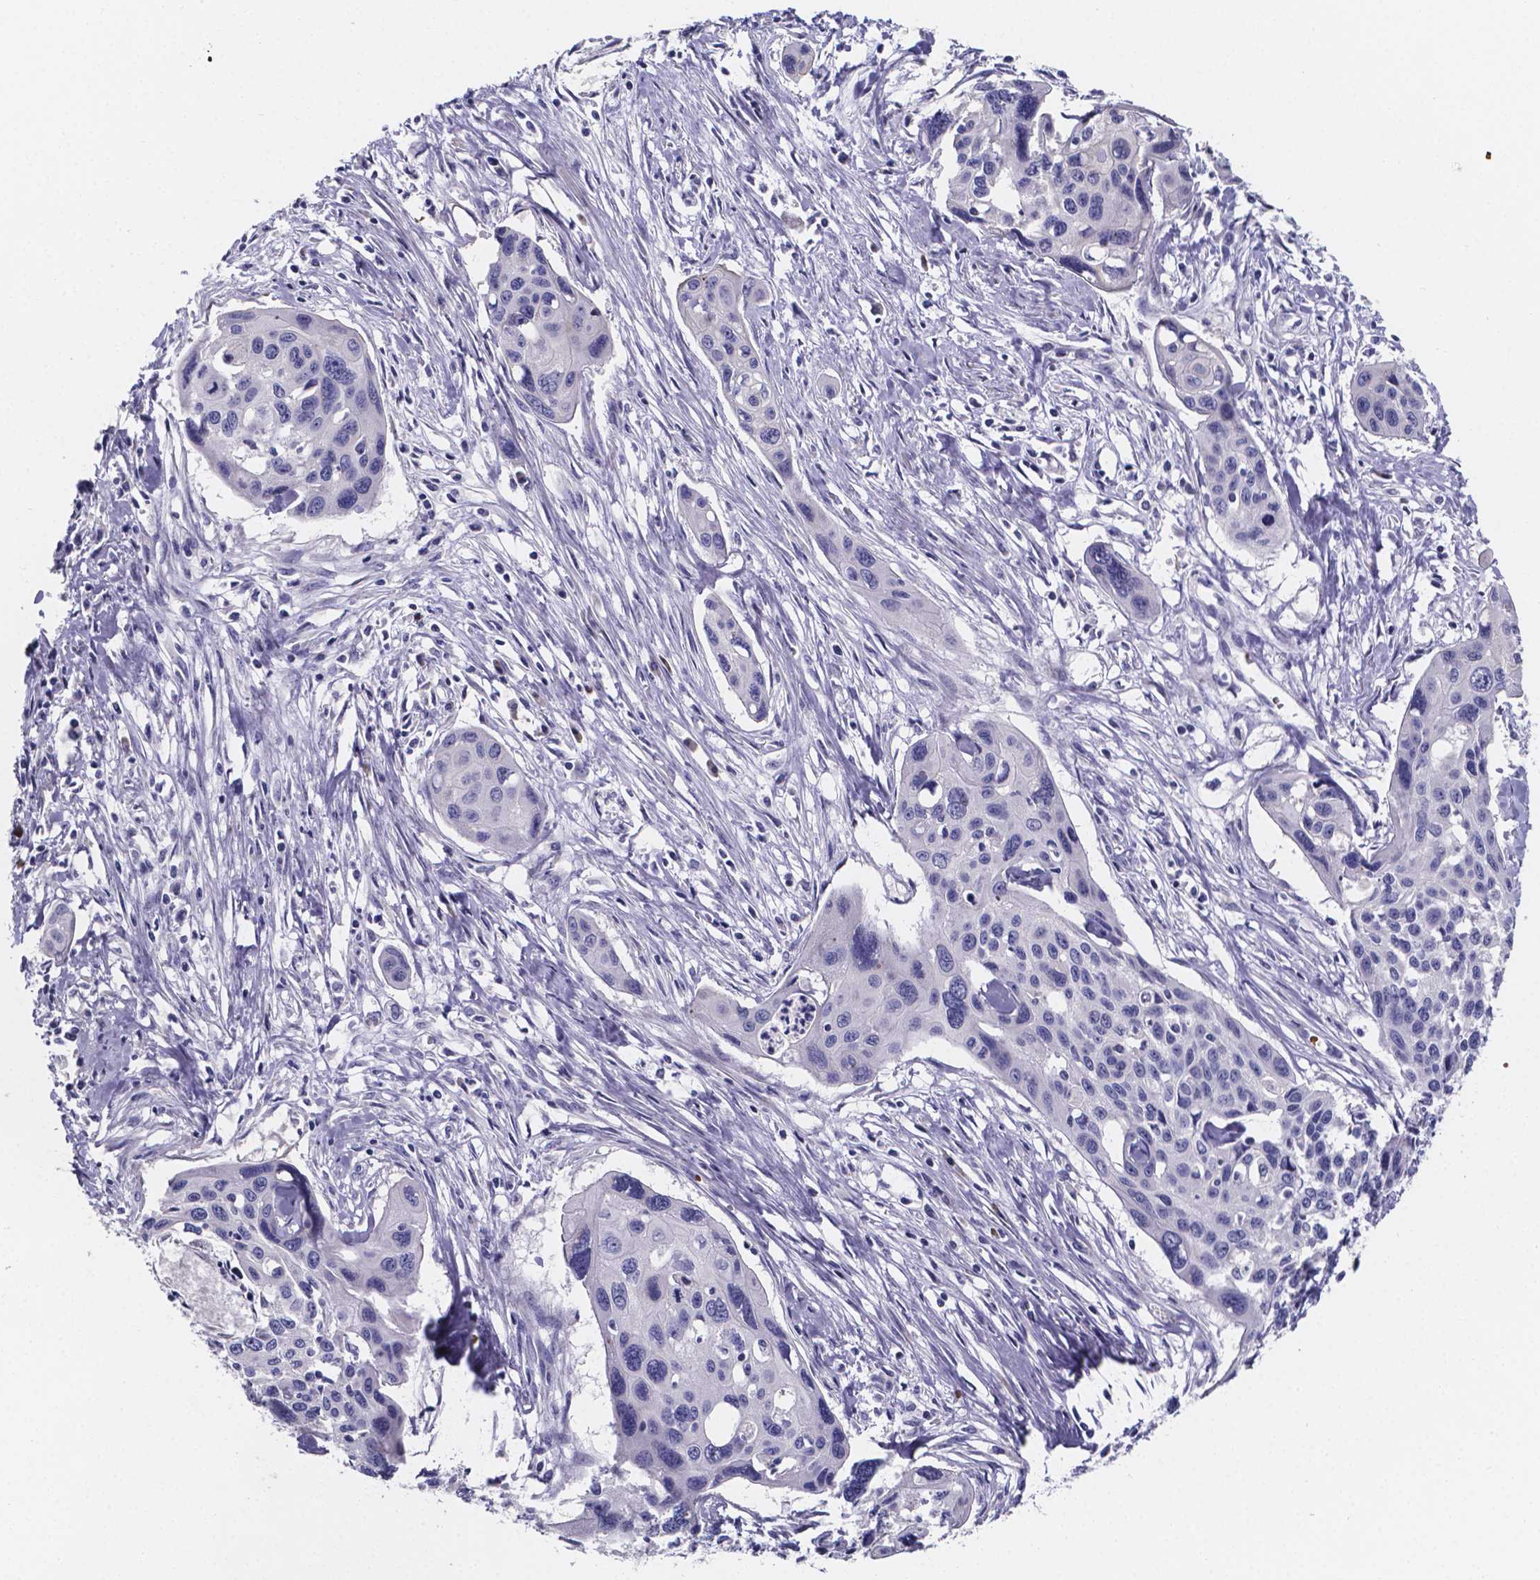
{"staining": {"intensity": "negative", "quantity": "none", "location": "none"}, "tissue": "cervical cancer", "cell_type": "Tumor cells", "image_type": "cancer", "snomed": [{"axis": "morphology", "description": "Squamous cell carcinoma, NOS"}, {"axis": "topography", "description": "Cervix"}], "caption": "Immunohistochemical staining of cervical squamous cell carcinoma demonstrates no significant staining in tumor cells. (Brightfield microscopy of DAB IHC at high magnification).", "gene": "GABRA3", "patient": {"sex": "female", "age": 31}}